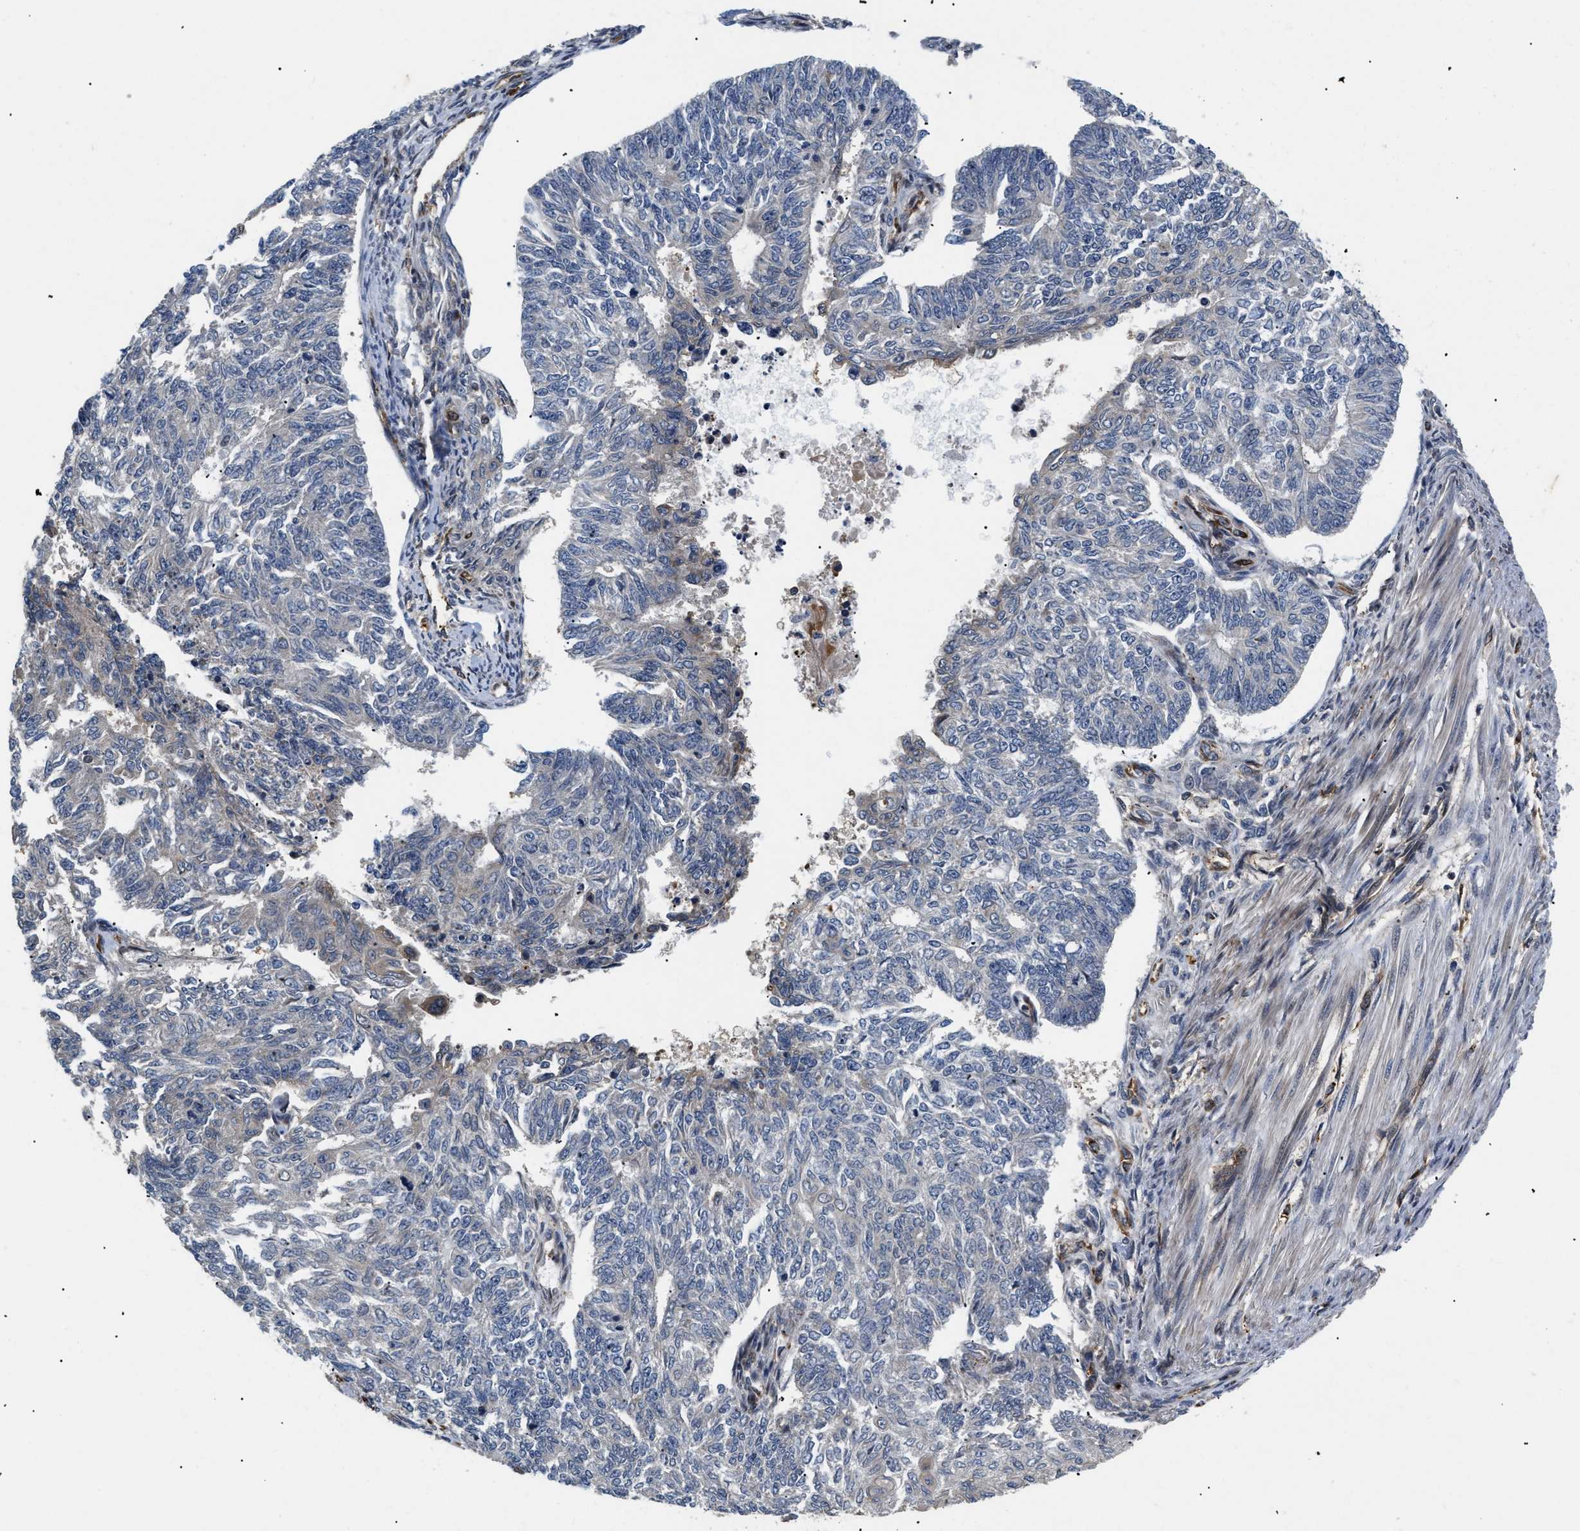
{"staining": {"intensity": "negative", "quantity": "none", "location": "none"}, "tissue": "endometrial cancer", "cell_type": "Tumor cells", "image_type": "cancer", "snomed": [{"axis": "morphology", "description": "Adenocarcinoma, NOS"}, {"axis": "topography", "description": "Endometrium"}], "caption": "Immunohistochemical staining of human endometrial cancer (adenocarcinoma) exhibits no significant staining in tumor cells.", "gene": "HMGCR", "patient": {"sex": "female", "age": 32}}